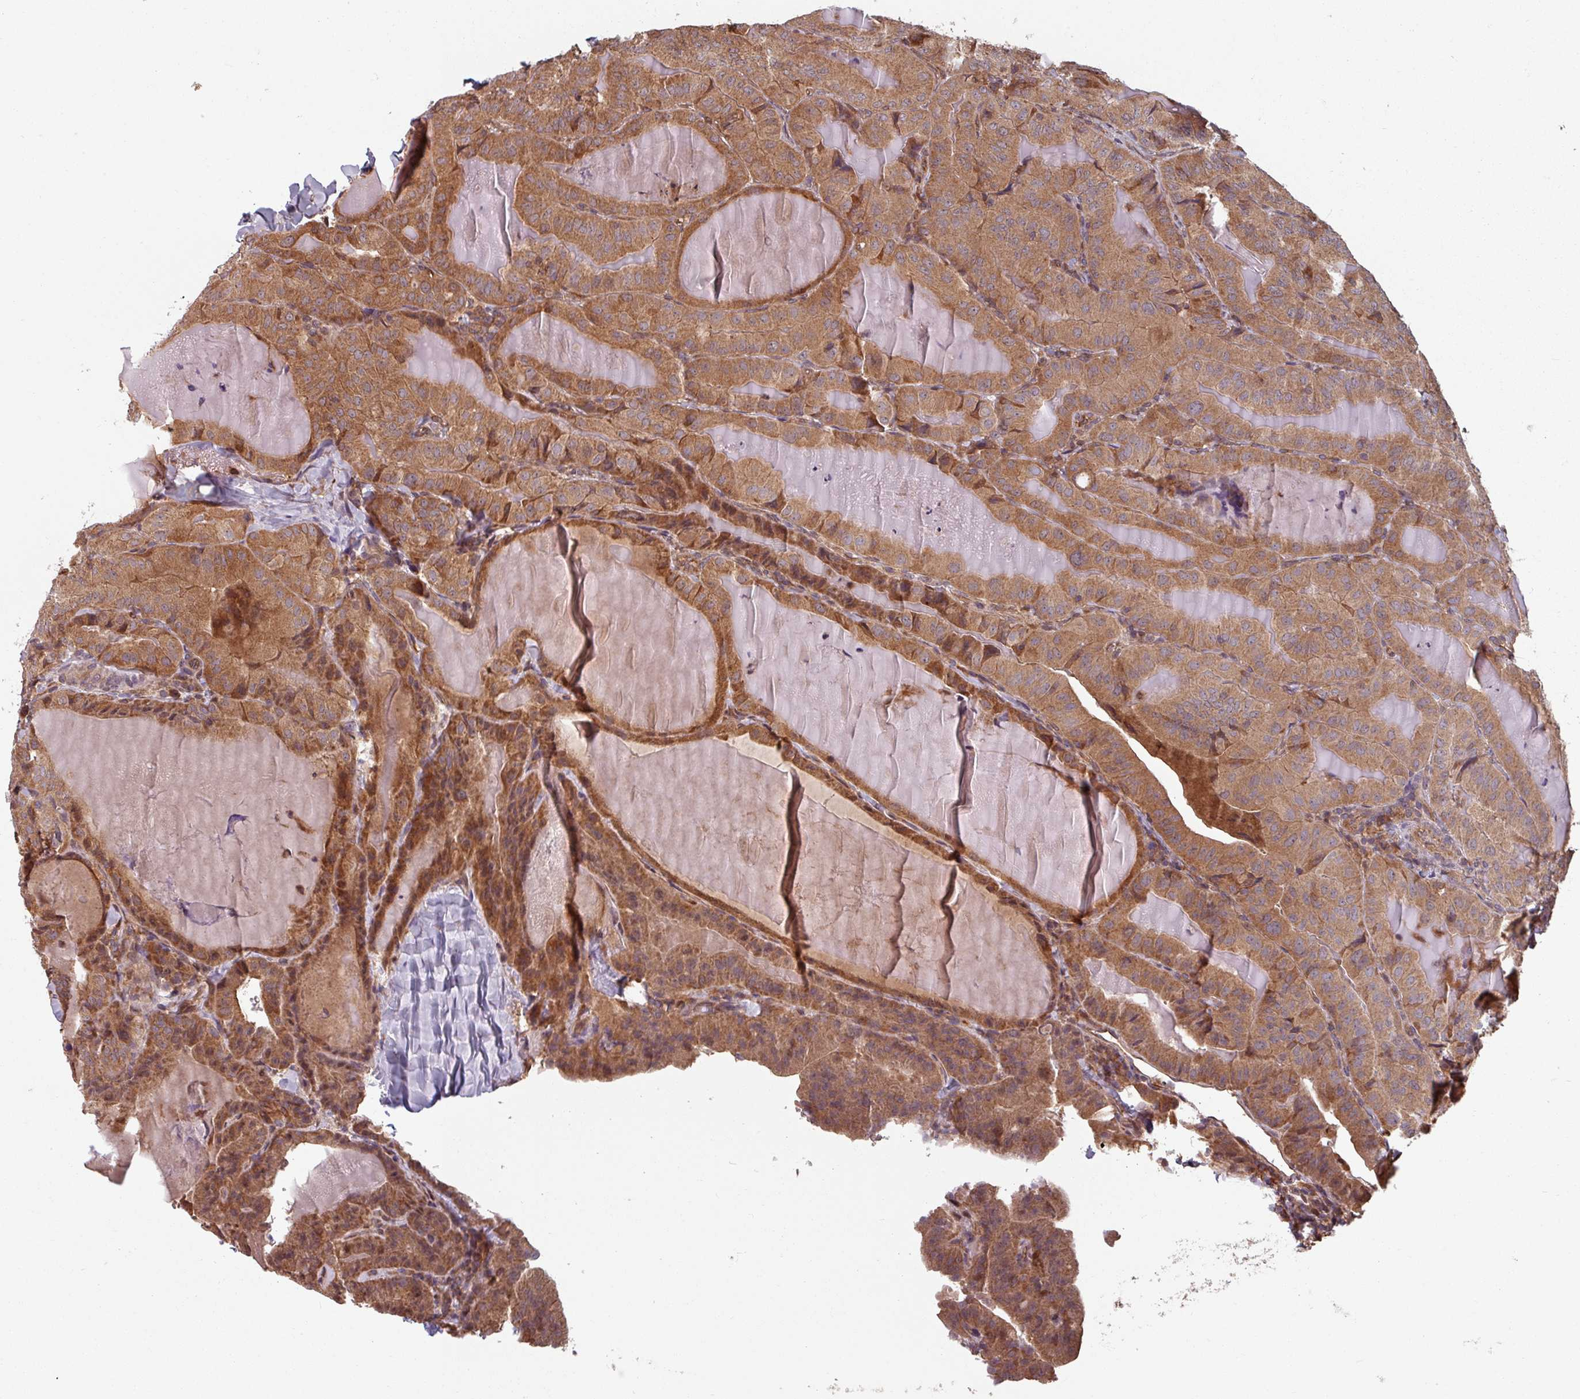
{"staining": {"intensity": "moderate", "quantity": ">75%", "location": "cytoplasmic/membranous,nuclear"}, "tissue": "thyroid cancer", "cell_type": "Tumor cells", "image_type": "cancer", "snomed": [{"axis": "morphology", "description": "Papillary adenocarcinoma, NOS"}, {"axis": "topography", "description": "Thyroid gland"}], "caption": "Protein expression analysis of thyroid cancer (papillary adenocarcinoma) displays moderate cytoplasmic/membranous and nuclear staining in about >75% of tumor cells. The protein of interest is stained brown, and the nuclei are stained in blue (DAB (3,3'-diaminobenzidine) IHC with brightfield microscopy, high magnification).", "gene": "EID1", "patient": {"sex": "female", "age": 68}}